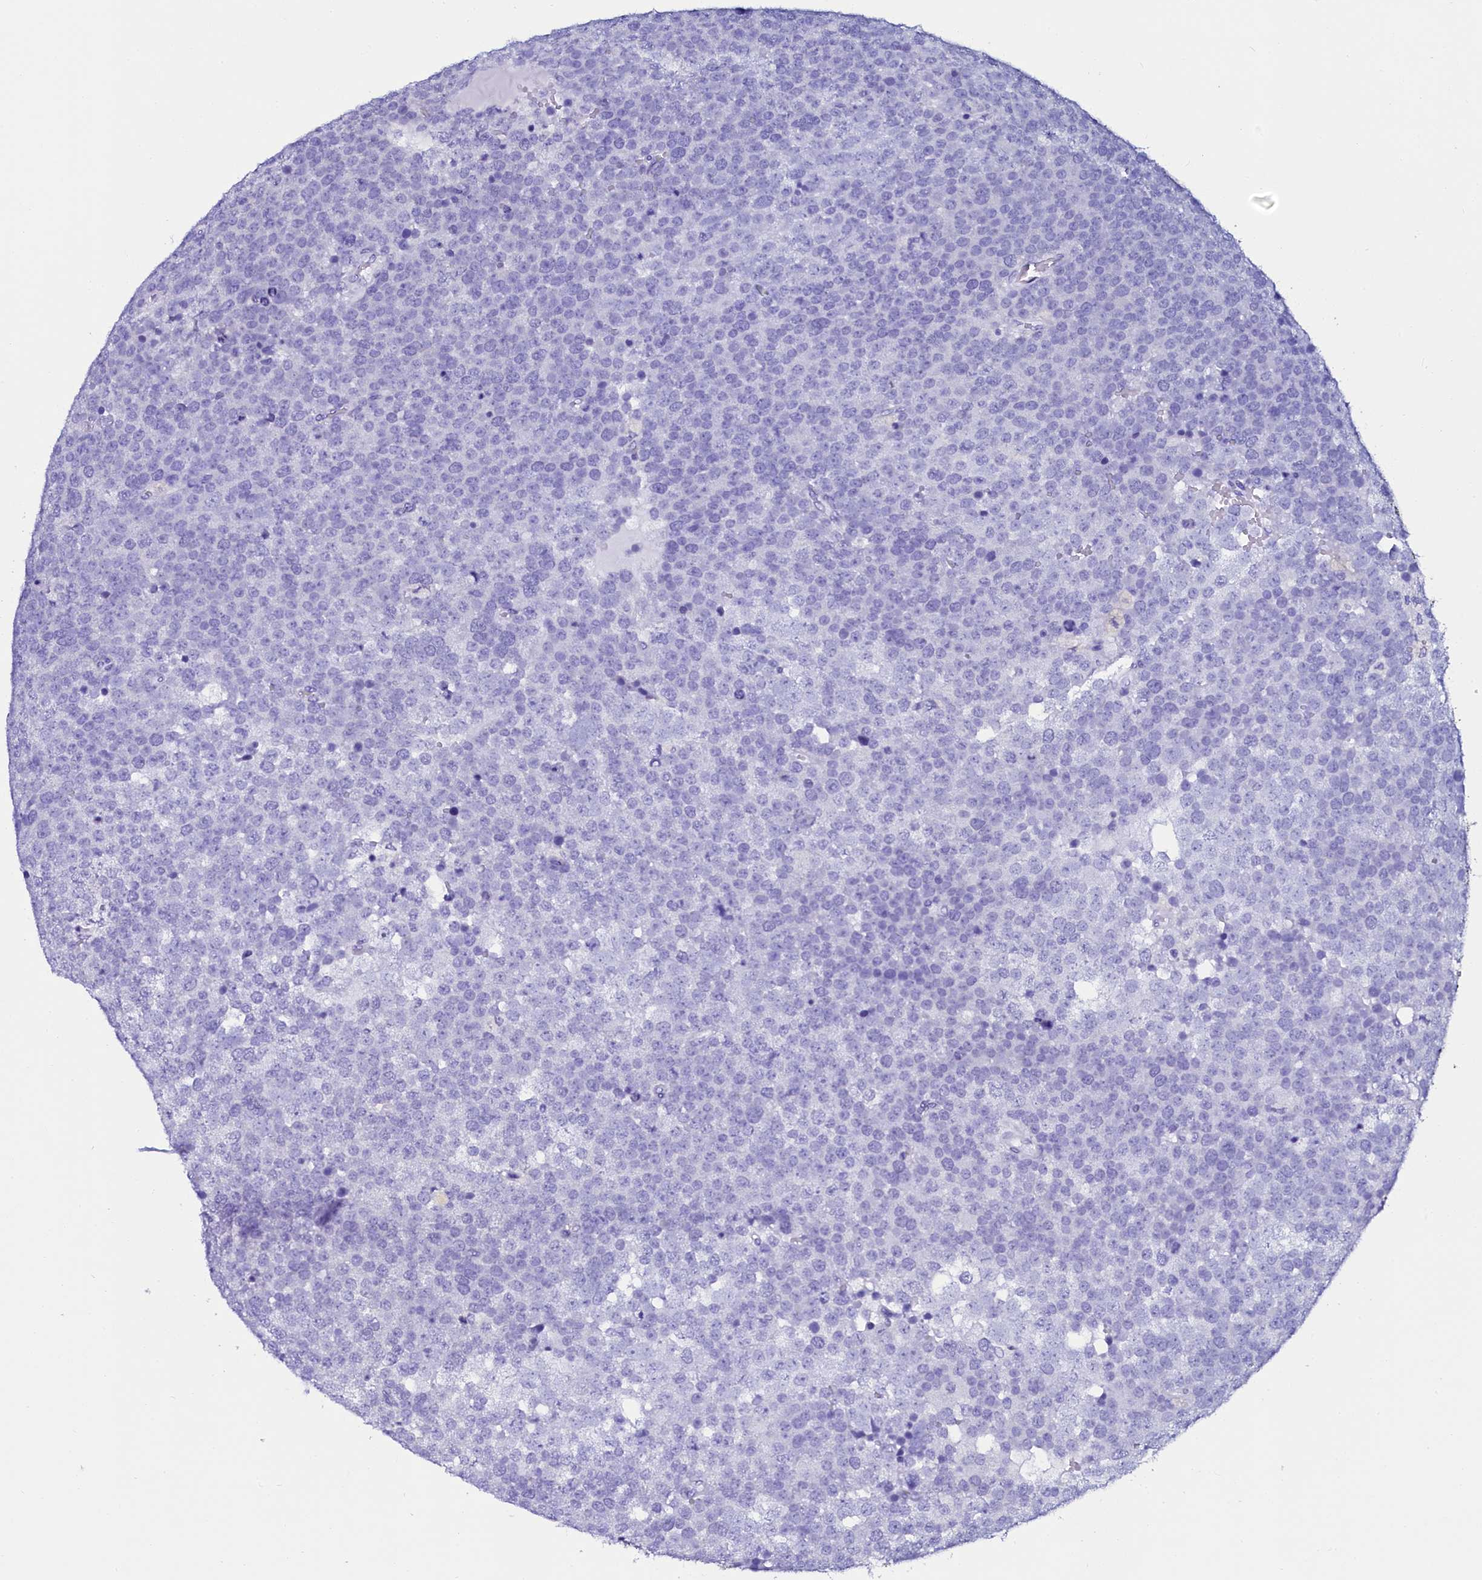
{"staining": {"intensity": "negative", "quantity": "none", "location": "none"}, "tissue": "testis cancer", "cell_type": "Tumor cells", "image_type": "cancer", "snomed": [{"axis": "morphology", "description": "Seminoma, NOS"}, {"axis": "topography", "description": "Testis"}], "caption": "Tumor cells show no significant protein expression in testis cancer. The staining is performed using DAB (3,3'-diaminobenzidine) brown chromogen with nuclei counter-stained in using hematoxylin.", "gene": "SORD", "patient": {"sex": "male", "age": 71}}